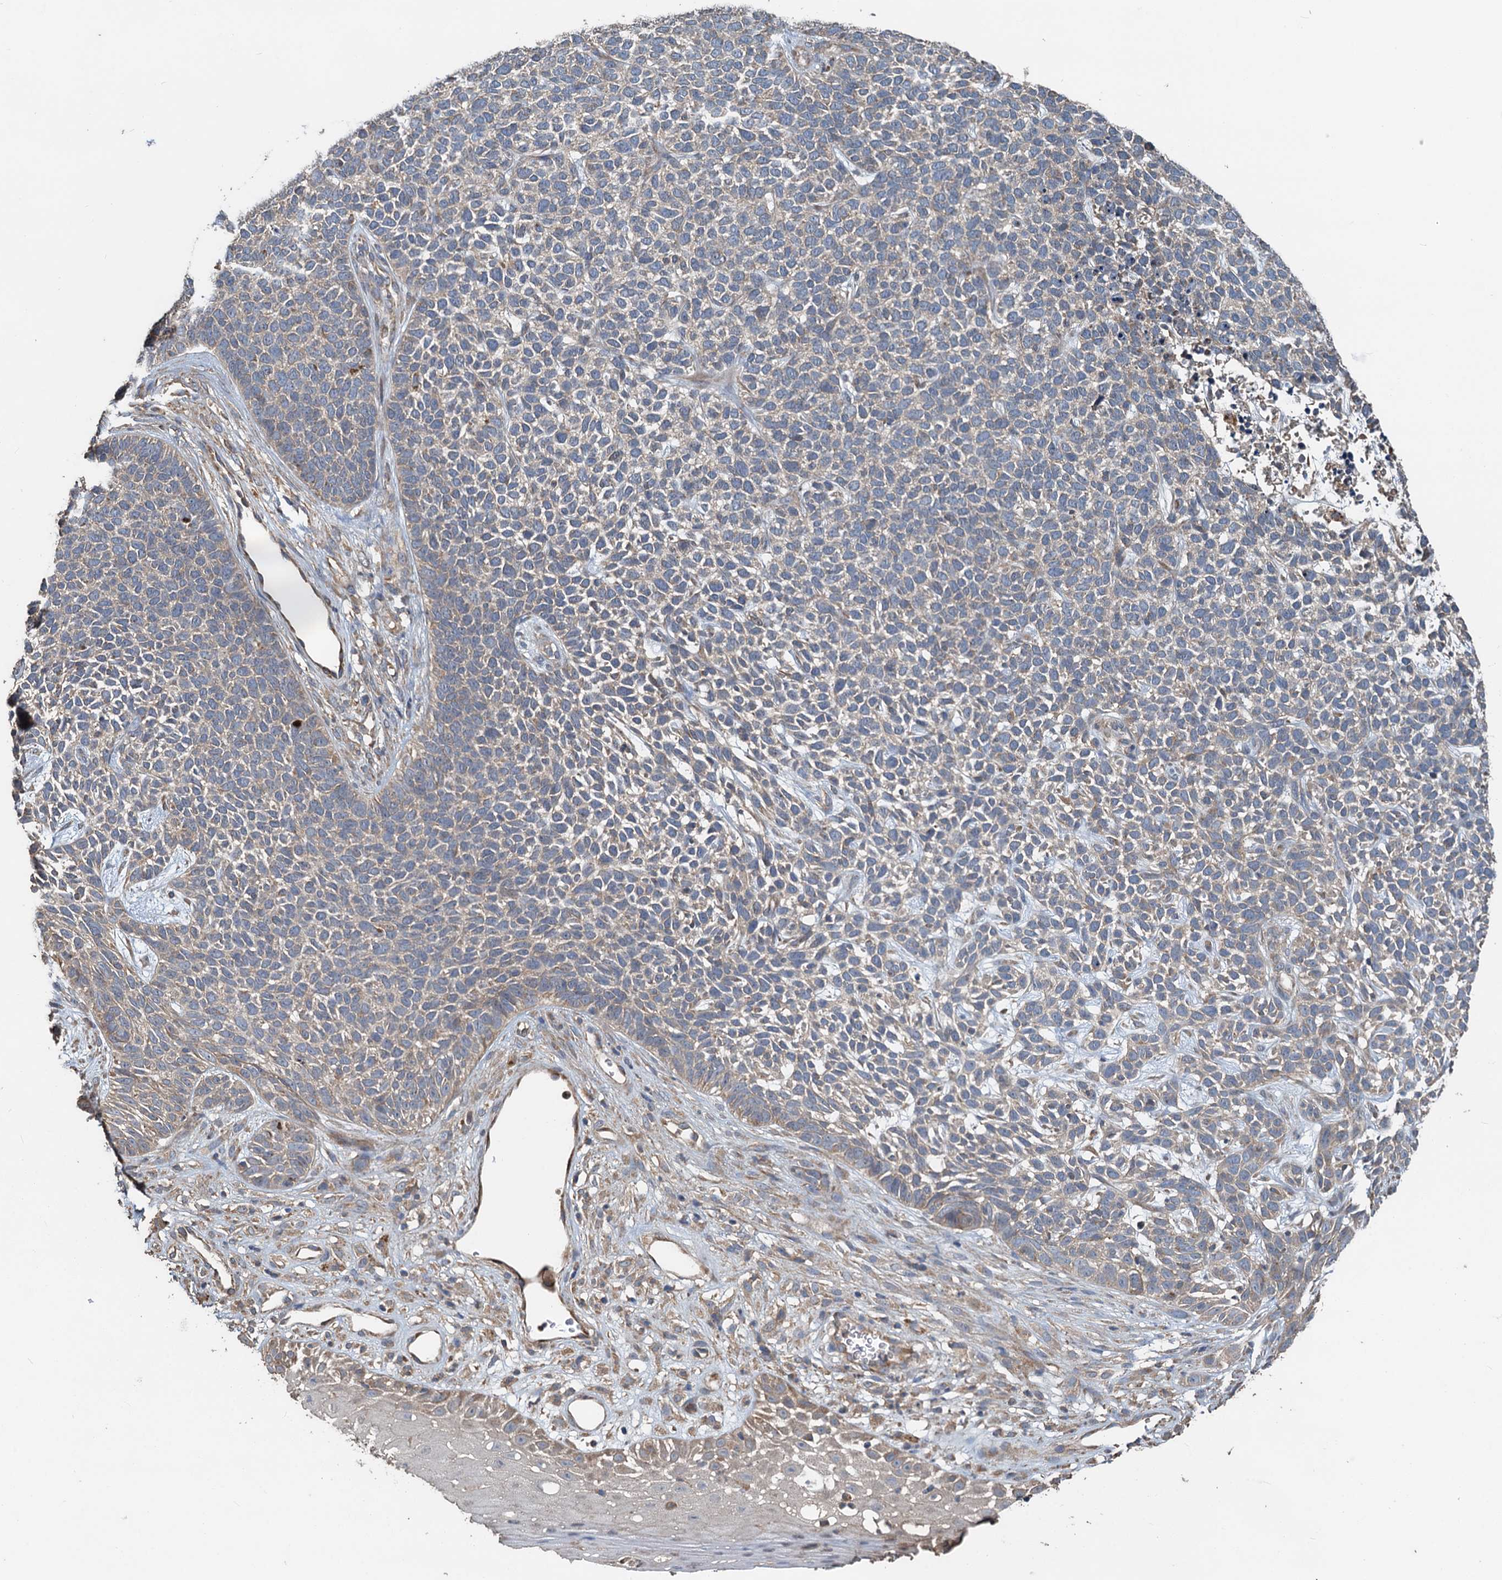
{"staining": {"intensity": "weak", "quantity": "25%-75%", "location": "cytoplasmic/membranous"}, "tissue": "skin cancer", "cell_type": "Tumor cells", "image_type": "cancer", "snomed": [{"axis": "morphology", "description": "Basal cell carcinoma"}, {"axis": "topography", "description": "Skin"}], "caption": "Immunohistochemical staining of skin basal cell carcinoma exhibits low levels of weak cytoplasmic/membranous positivity in approximately 25%-75% of tumor cells.", "gene": "HYI", "patient": {"sex": "female", "age": 84}}